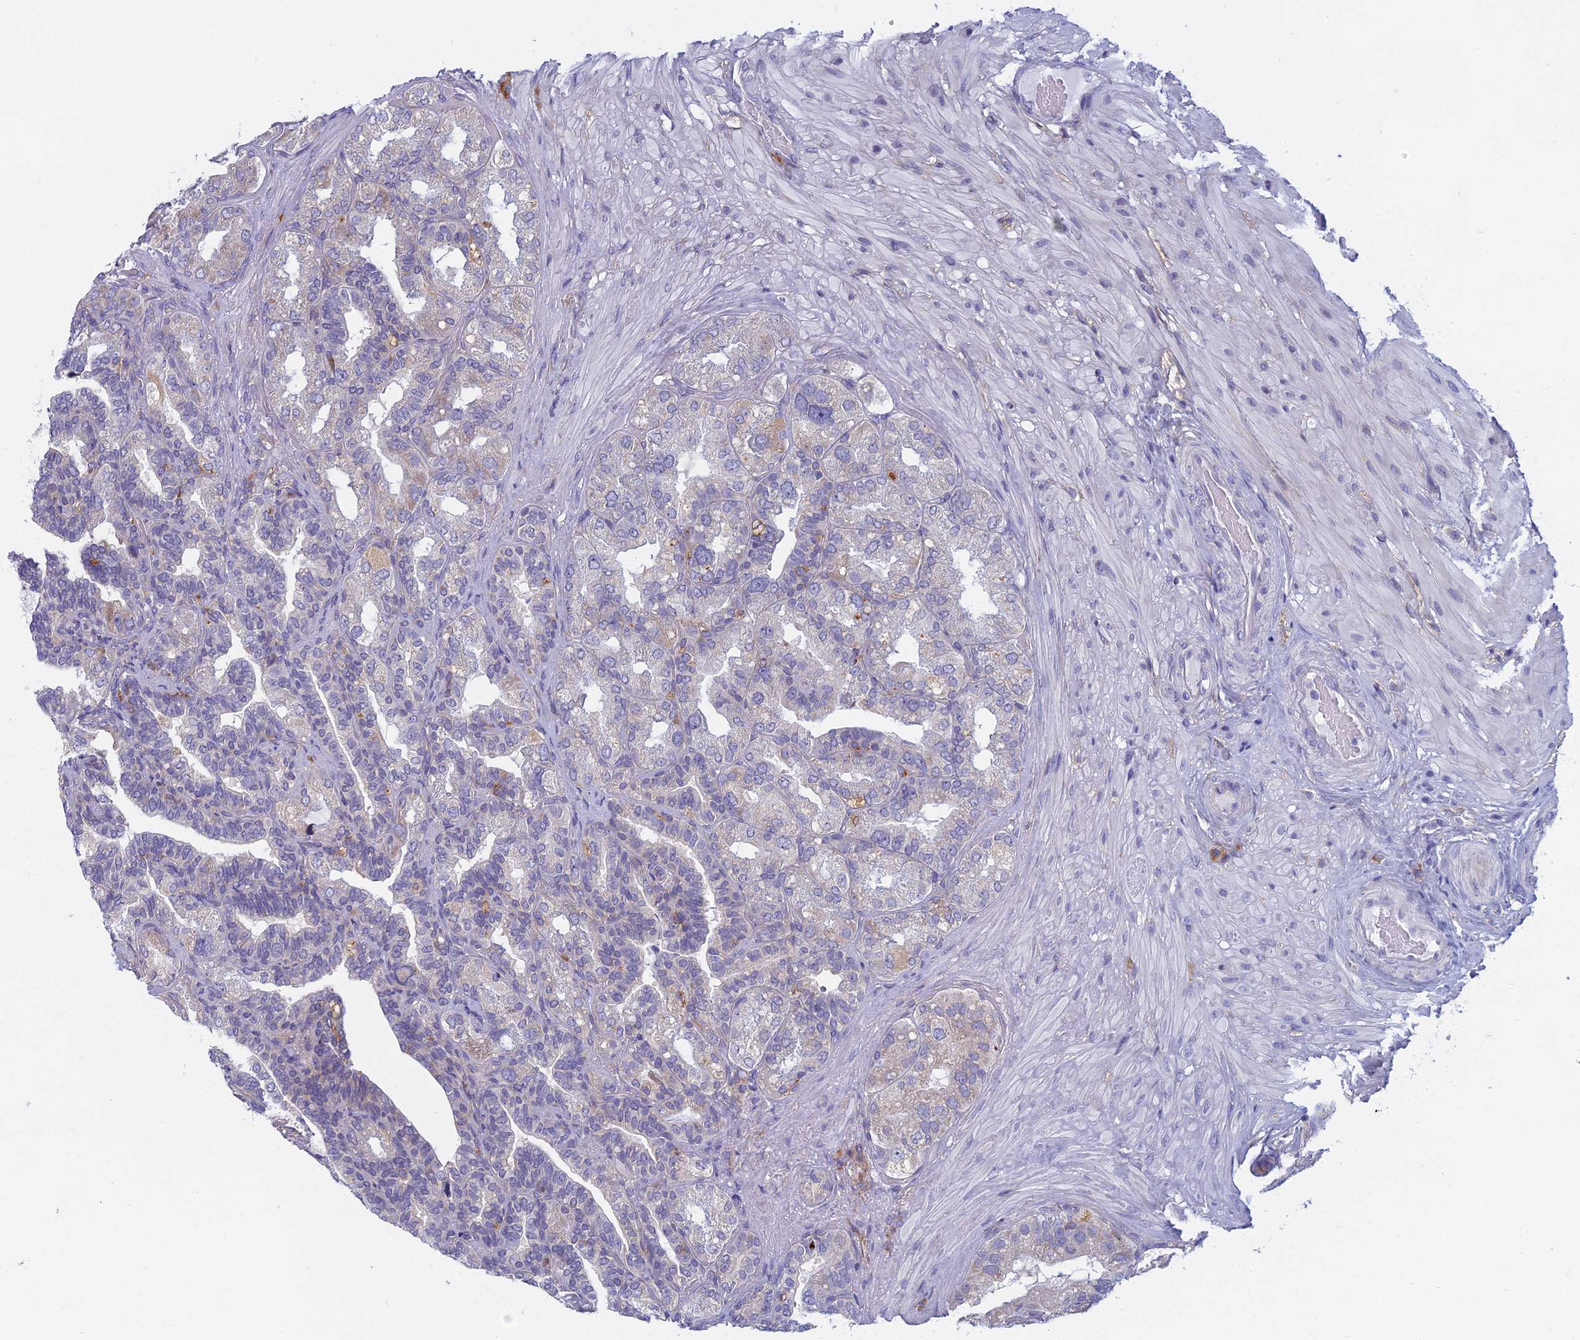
{"staining": {"intensity": "moderate", "quantity": "<25%", "location": "cytoplasmic/membranous"}, "tissue": "seminal vesicle", "cell_type": "Glandular cells", "image_type": "normal", "snomed": [{"axis": "morphology", "description": "Normal tissue, NOS"}, {"axis": "topography", "description": "Seminal veicle"}, {"axis": "topography", "description": "Peripheral nerve tissue"}], "caption": "Immunohistochemical staining of normal human seminal vesicle shows moderate cytoplasmic/membranous protein positivity in about <25% of glandular cells.", "gene": "DDX51", "patient": {"sex": "male", "age": 63}}